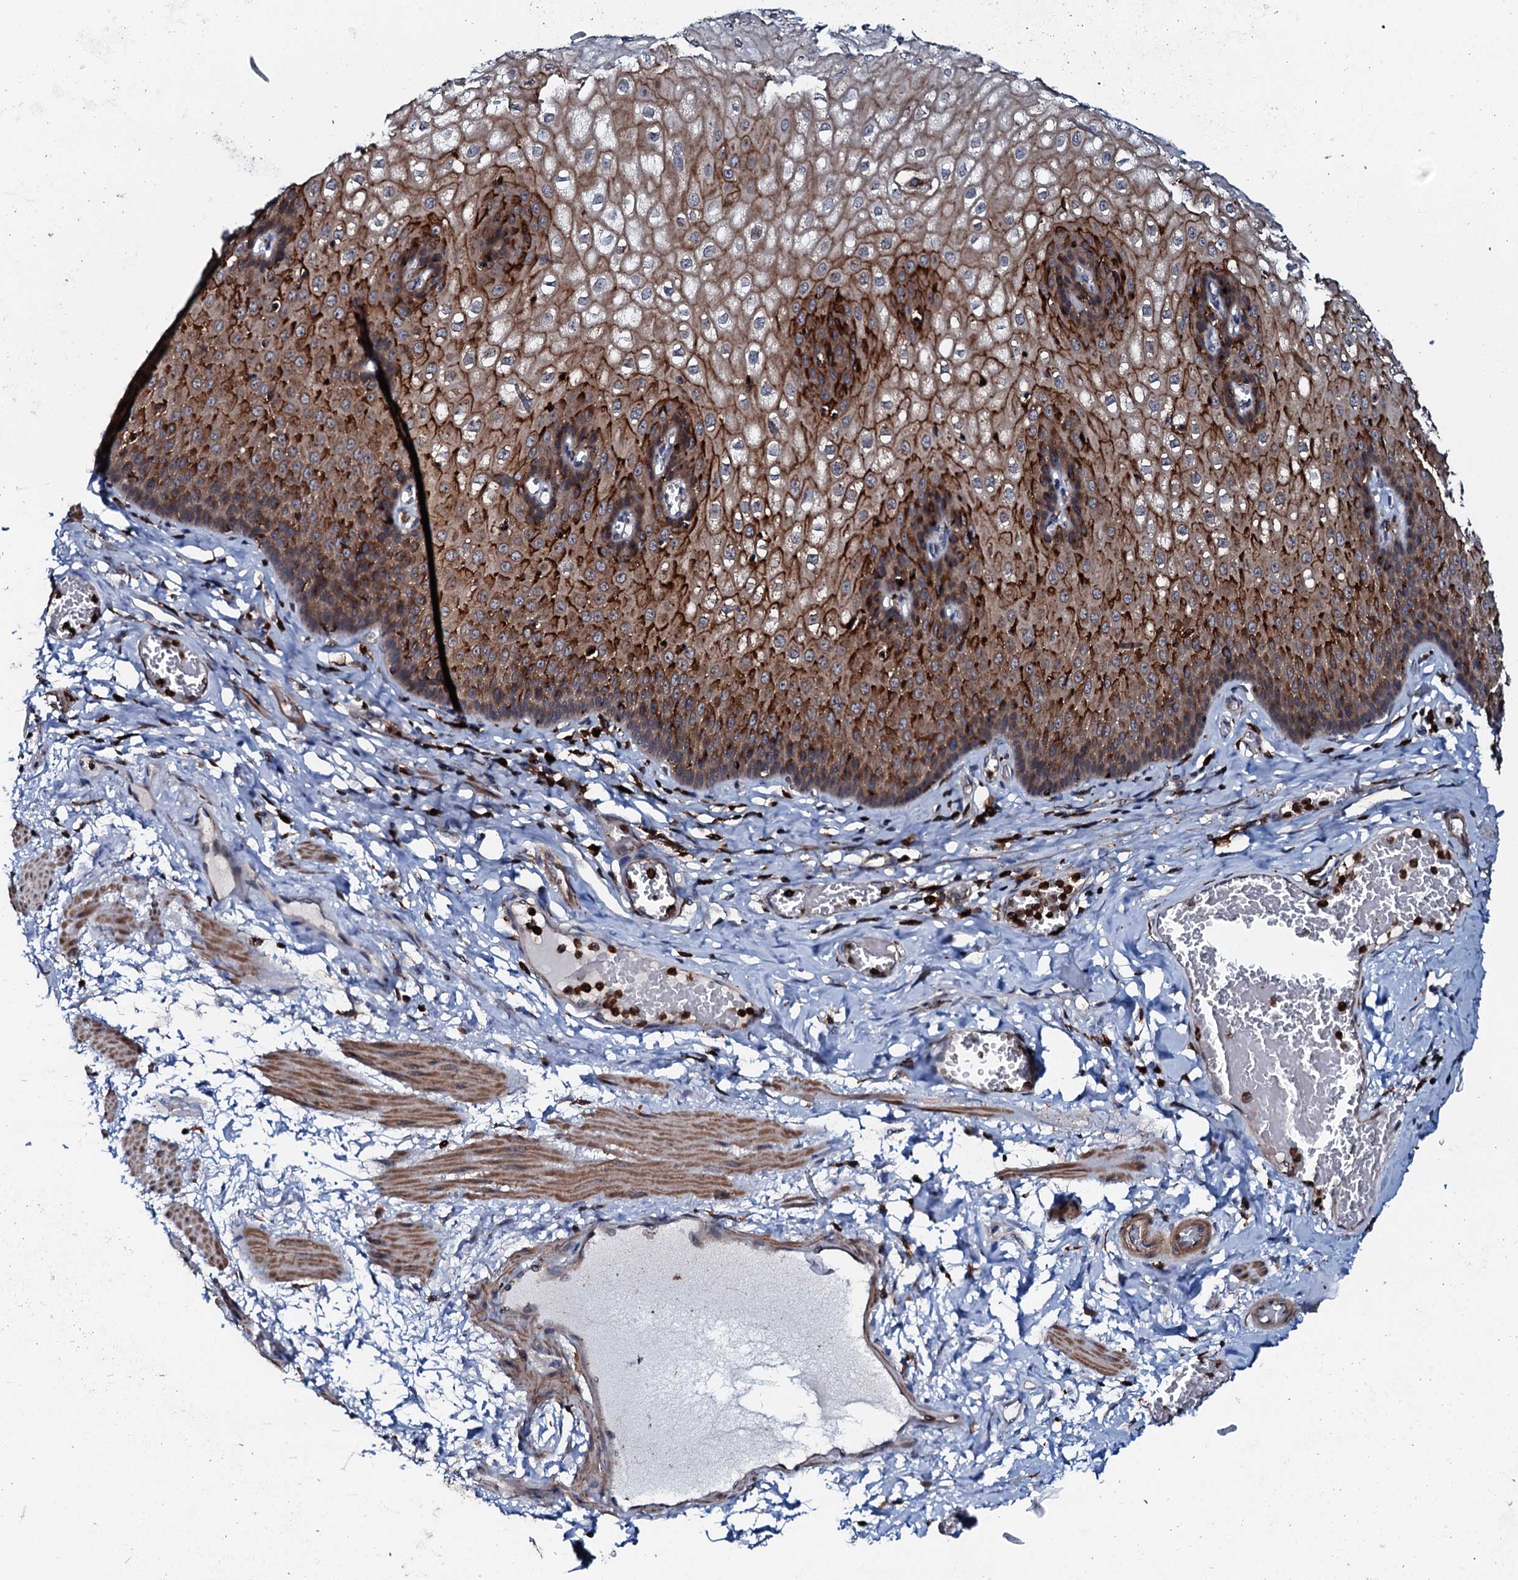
{"staining": {"intensity": "strong", "quantity": "25%-75%", "location": "cytoplasmic/membranous"}, "tissue": "esophagus", "cell_type": "Squamous epithelial cells", "image_type": "normal", "snomed": [{"axis": "morphology", "description": "Normal tissue, NOS"}, {"axis": "topography", "description": "Esophagus"}], "caption": "Benign esophagus shows strong cytoplasmic/membranous expression in about 25%-75% of squamous epithelial cells, visualized by immunohistochemistry.", "gene": "VAMP8", "patient": {"sex": "male", "age": 60}}